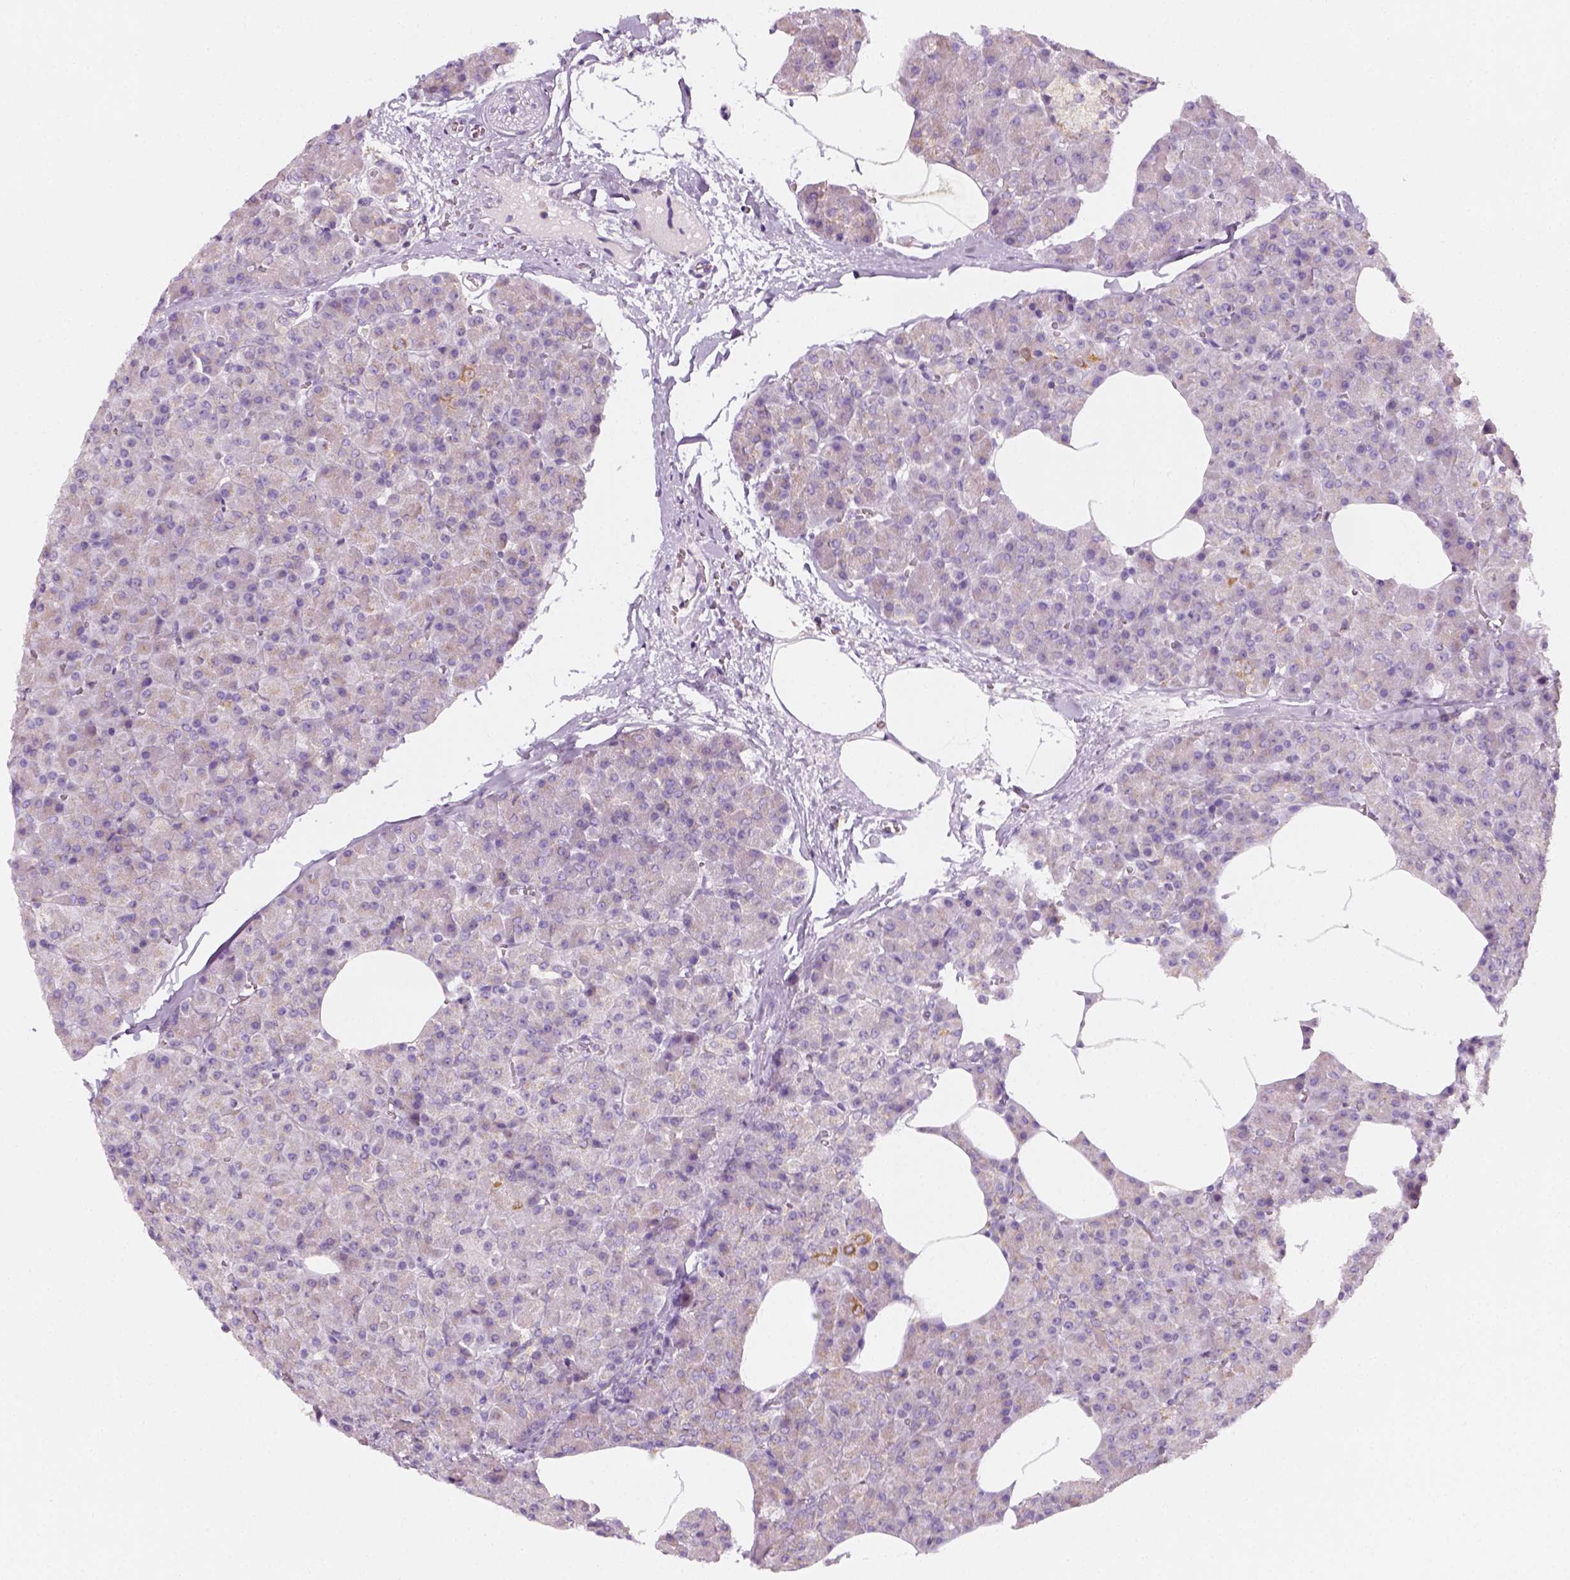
{"staining": {"intensity": "negative", "quantity": "none", "location": "none"}, "tissue": "pancreas", "cell_type": "Exocrine glandular cells", "image_type": "normal", "snomed": [{"axis": "morphology", "description": "Normal tissue, NOS"}, {"axis": "topography", "description": "Pancreas"}], "caption": "This image is of normal pancreas stained with immunohistochemistry to label a protein in brown with the nuclei are counter-stained blue. There is no expression in exocrine glandular cells.", "gene": "AWAT2", "patient": {"sex": "female", "age": 45}}